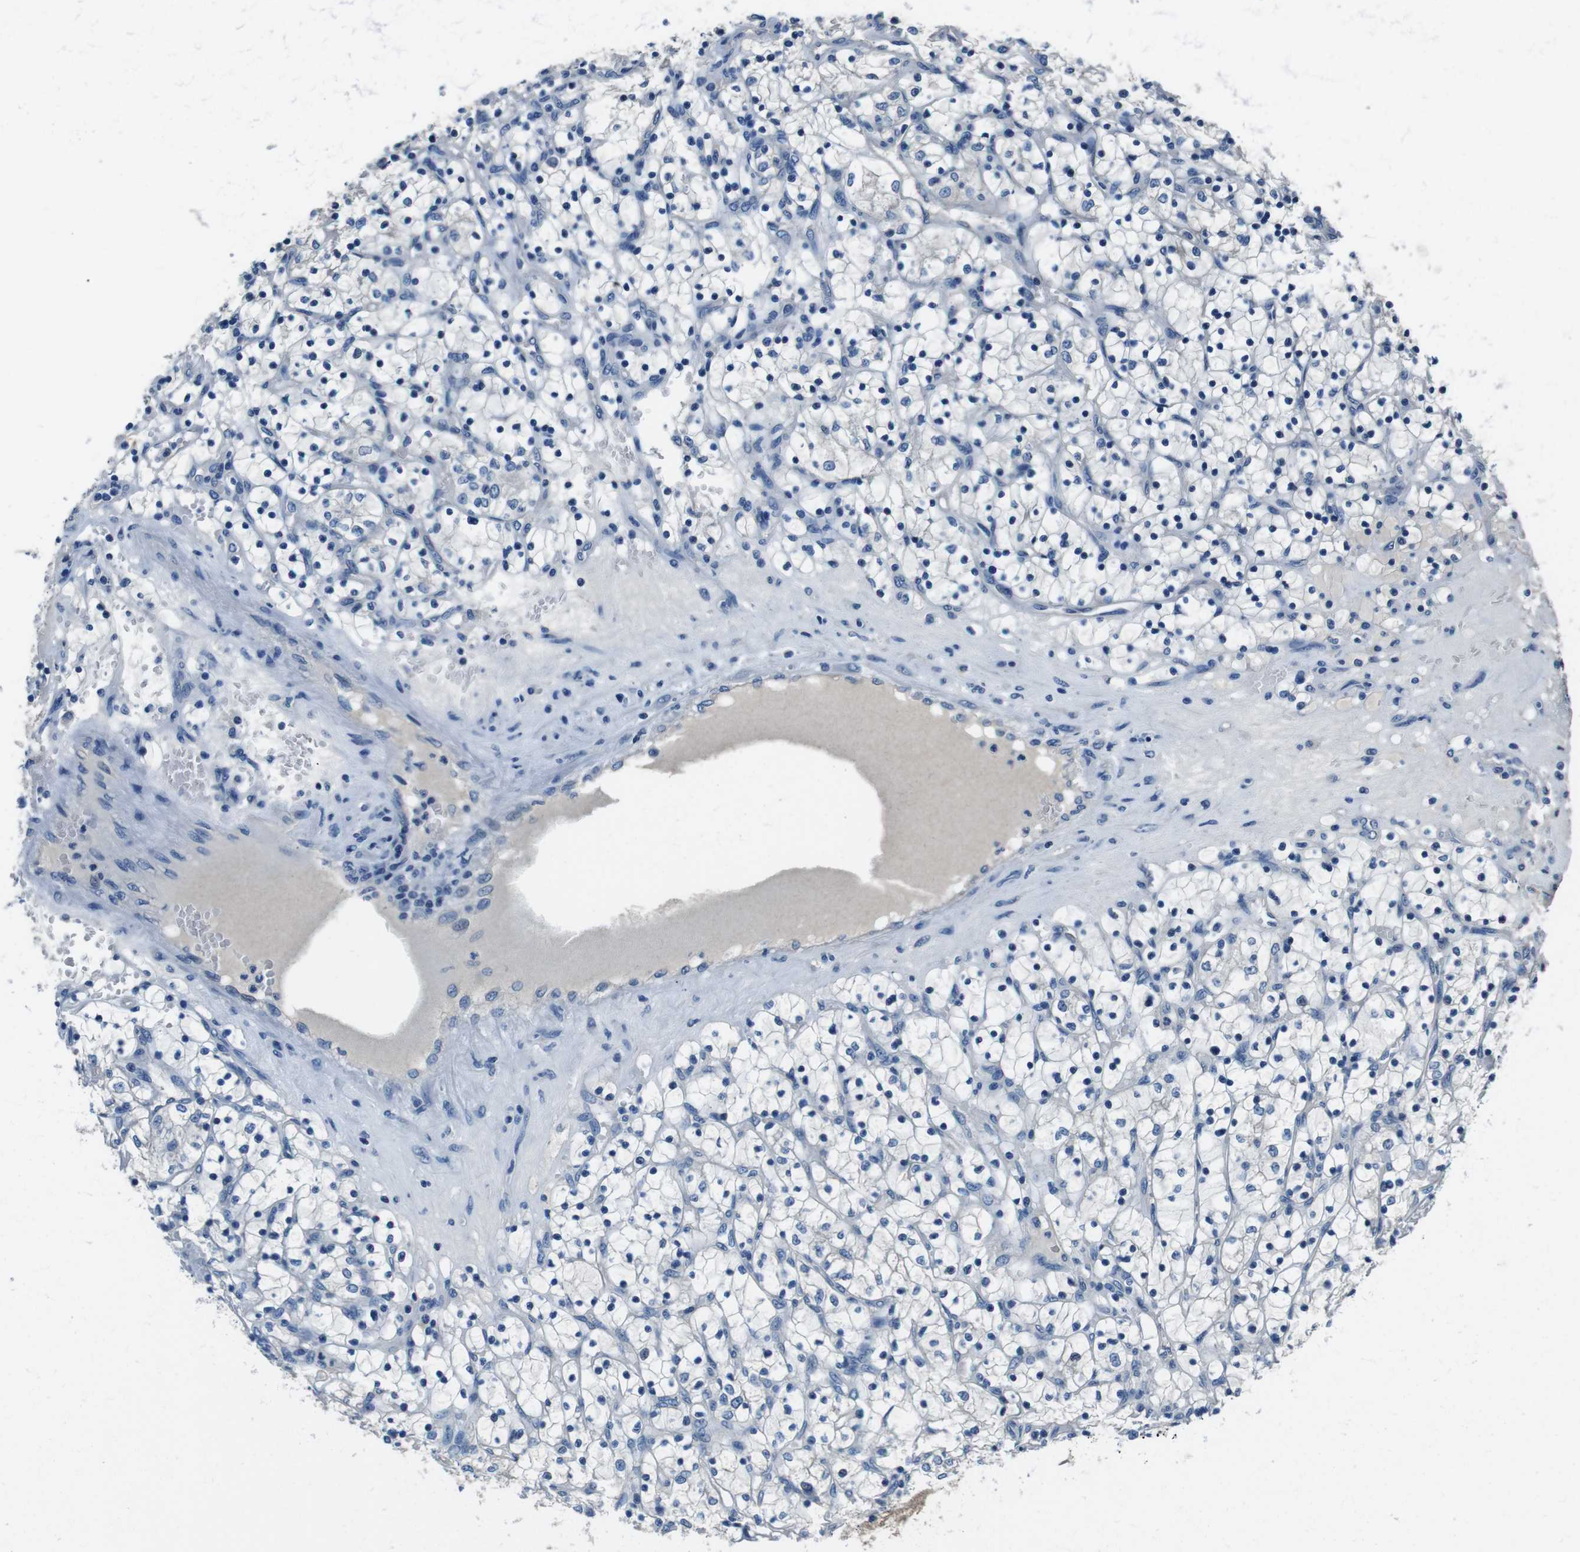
{"staining": {"intensity": "negative", "quantity": "none", "location": "none"}, "tissue": "renal cancer", "cell_type": "Tumor cells", "image_type": "cancer", "snomed": [{"axis": "morphology", "description": "Adenocarcinoma, NOS"}, {"axis": "topography", "description": "Kidney"}], "caption": "Human renal cancer (adenocarcinoma) stained for a protein using immunohistochemistry demonstrates no expression in tumor cells.", "gene": "CASQ1", "patient": {"sex": "female", "age": 69}}